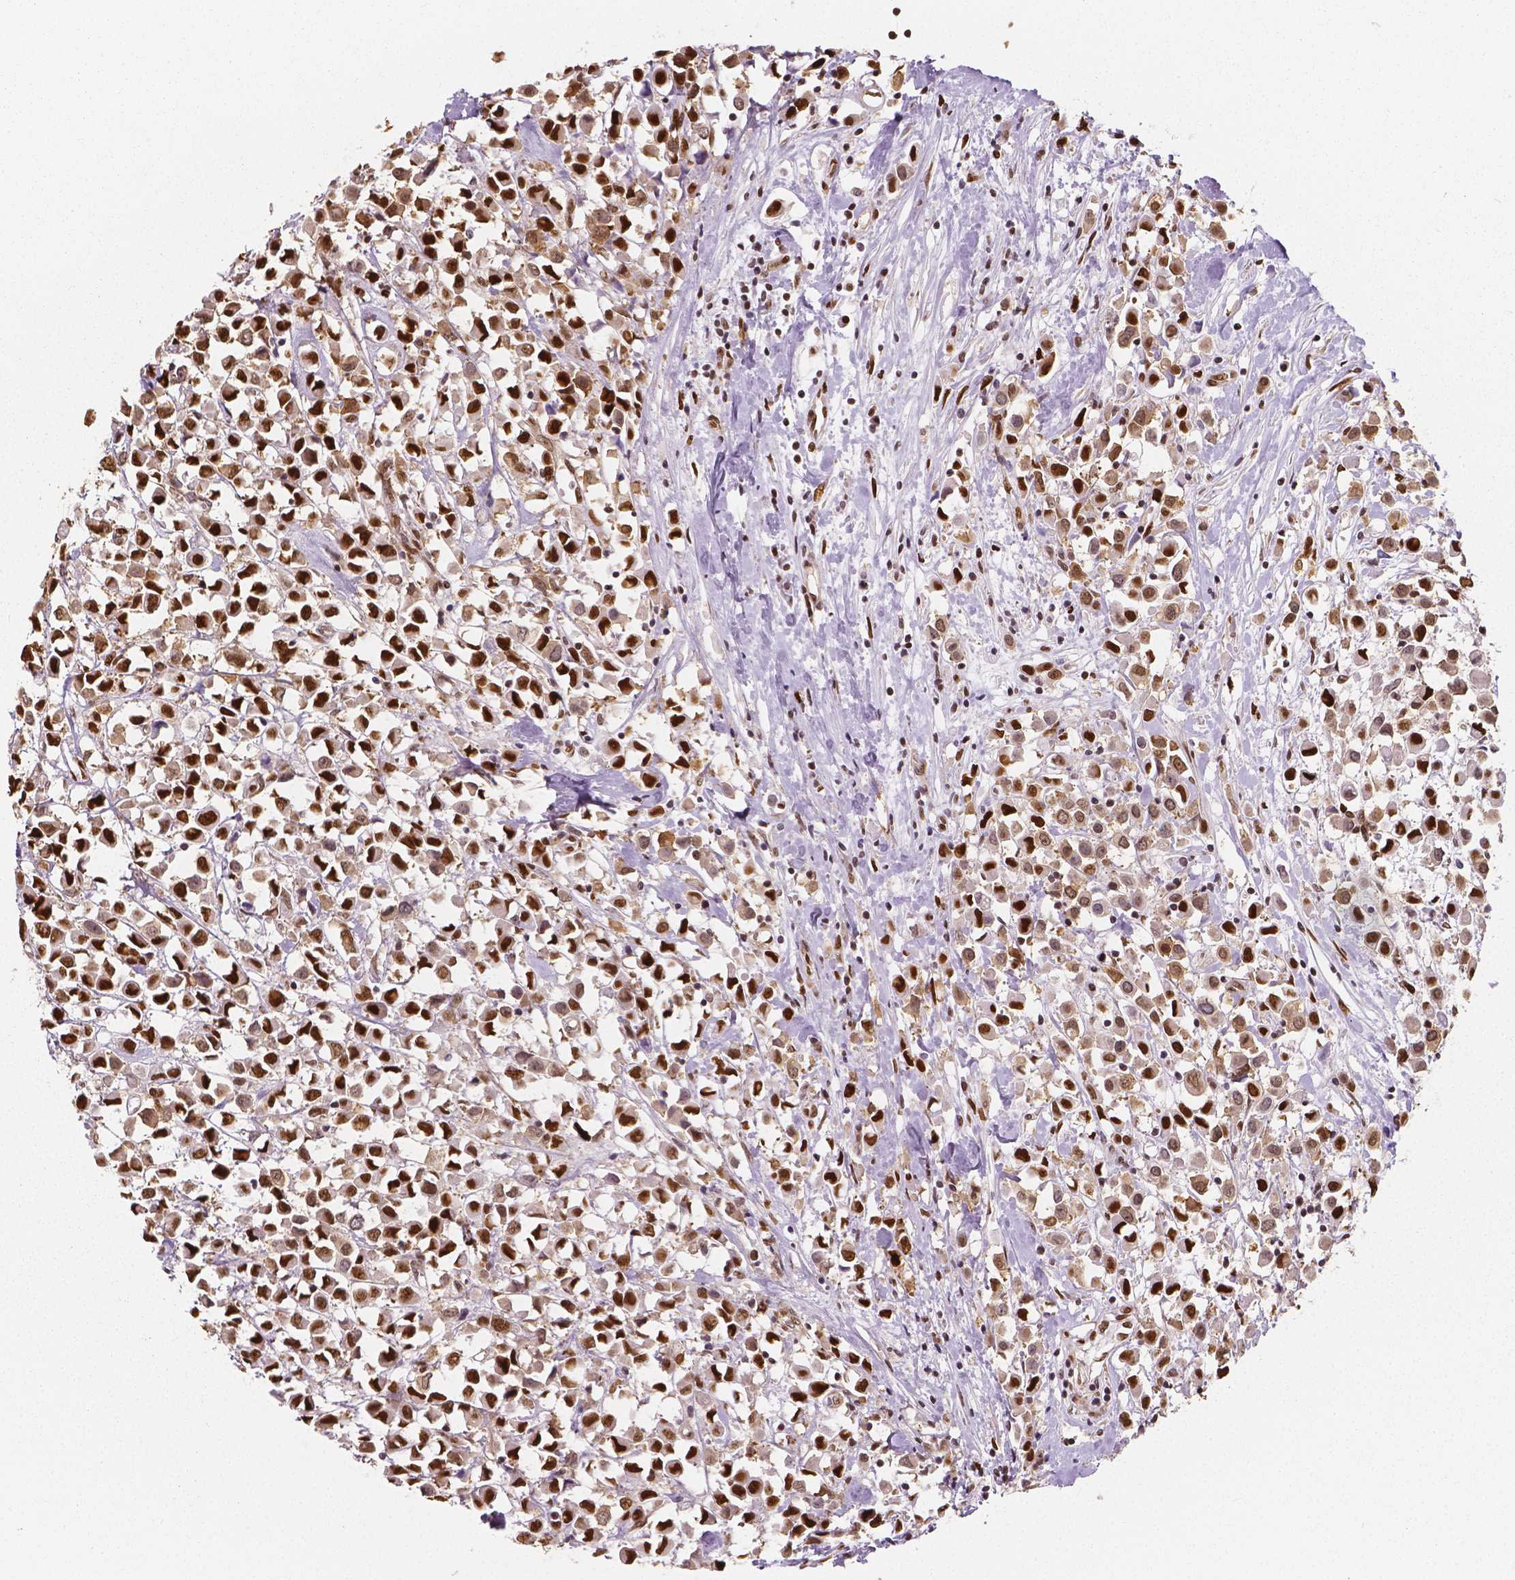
{"staining": {"intensity": "strong", "quantity": ">75%", "location": "nuclear"}, "tissue": "breast cancer", "cell_type": "Tumor cells", "image_type": "cancer", "snomed": [{"axis": "morphology", "description": "Duct carcinoma"}, {"axis": "topography", "description": "Breast"}], "caption": "A high-resolution micrograph shows immunohistochemistry (IHC) staining of breast cancer (intraductal carcinoma), which demonstrates strong nuclear positivity in approximately >75% of tumor cells.", "gene": "NUCKS1", "patient": {"sex": "female", "age": 61}}